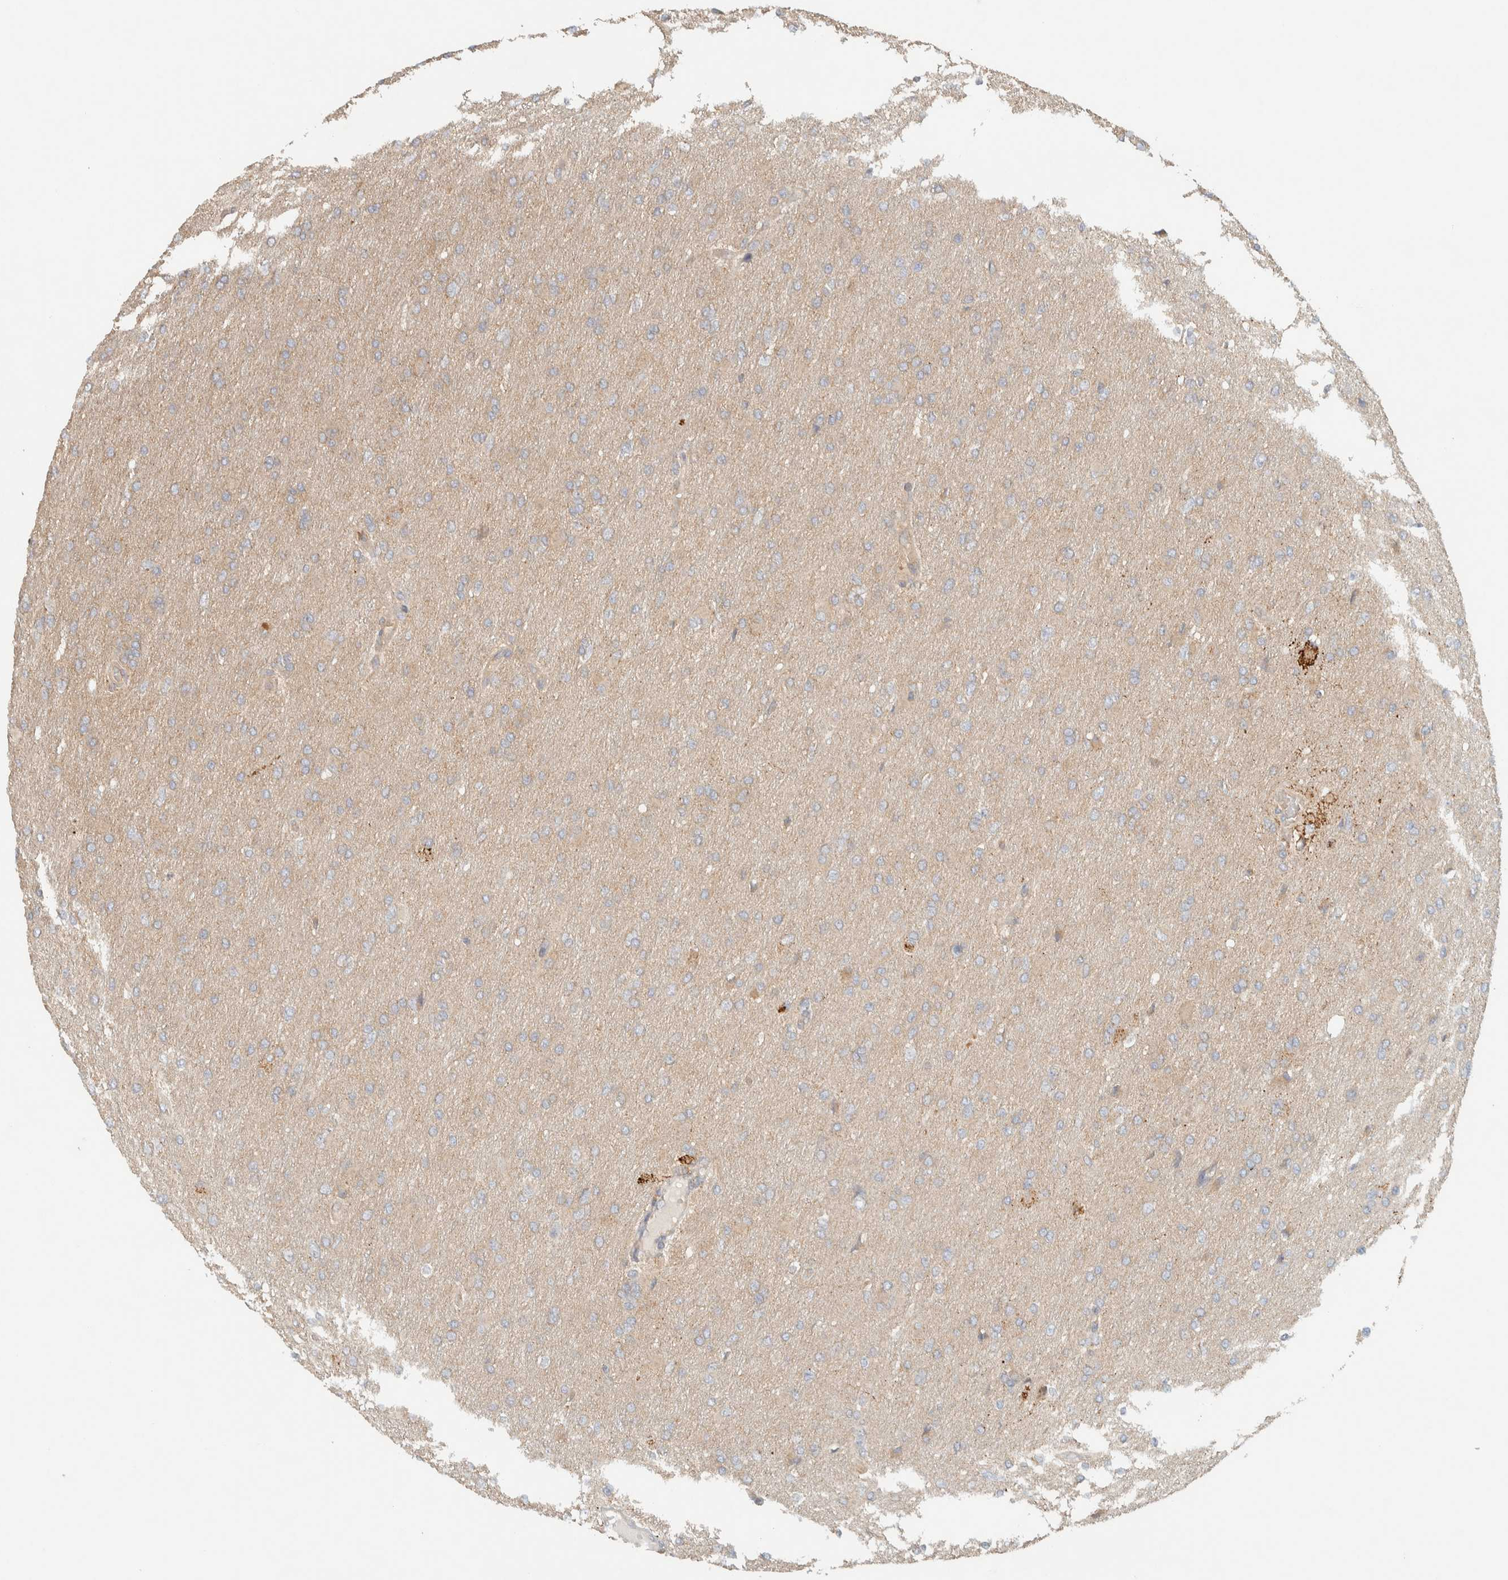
{"staining": {"intensity": "negative", "quantity": "none", "location": "none"}, "tissue": "glioma", "cell_type": "Tumor cells", "image_type": "cancer", "snomed": [{"axis": "morphology", "description": "Glioma, malignant, High grade"}, {"axis": "topography", "description": "Cerebral cortex"}], "caption": "The micrograph shows no significant staining in tumor cells of glioma.", "gene": "FAM167A", "patient": {"sex": "female", "age": 36}}